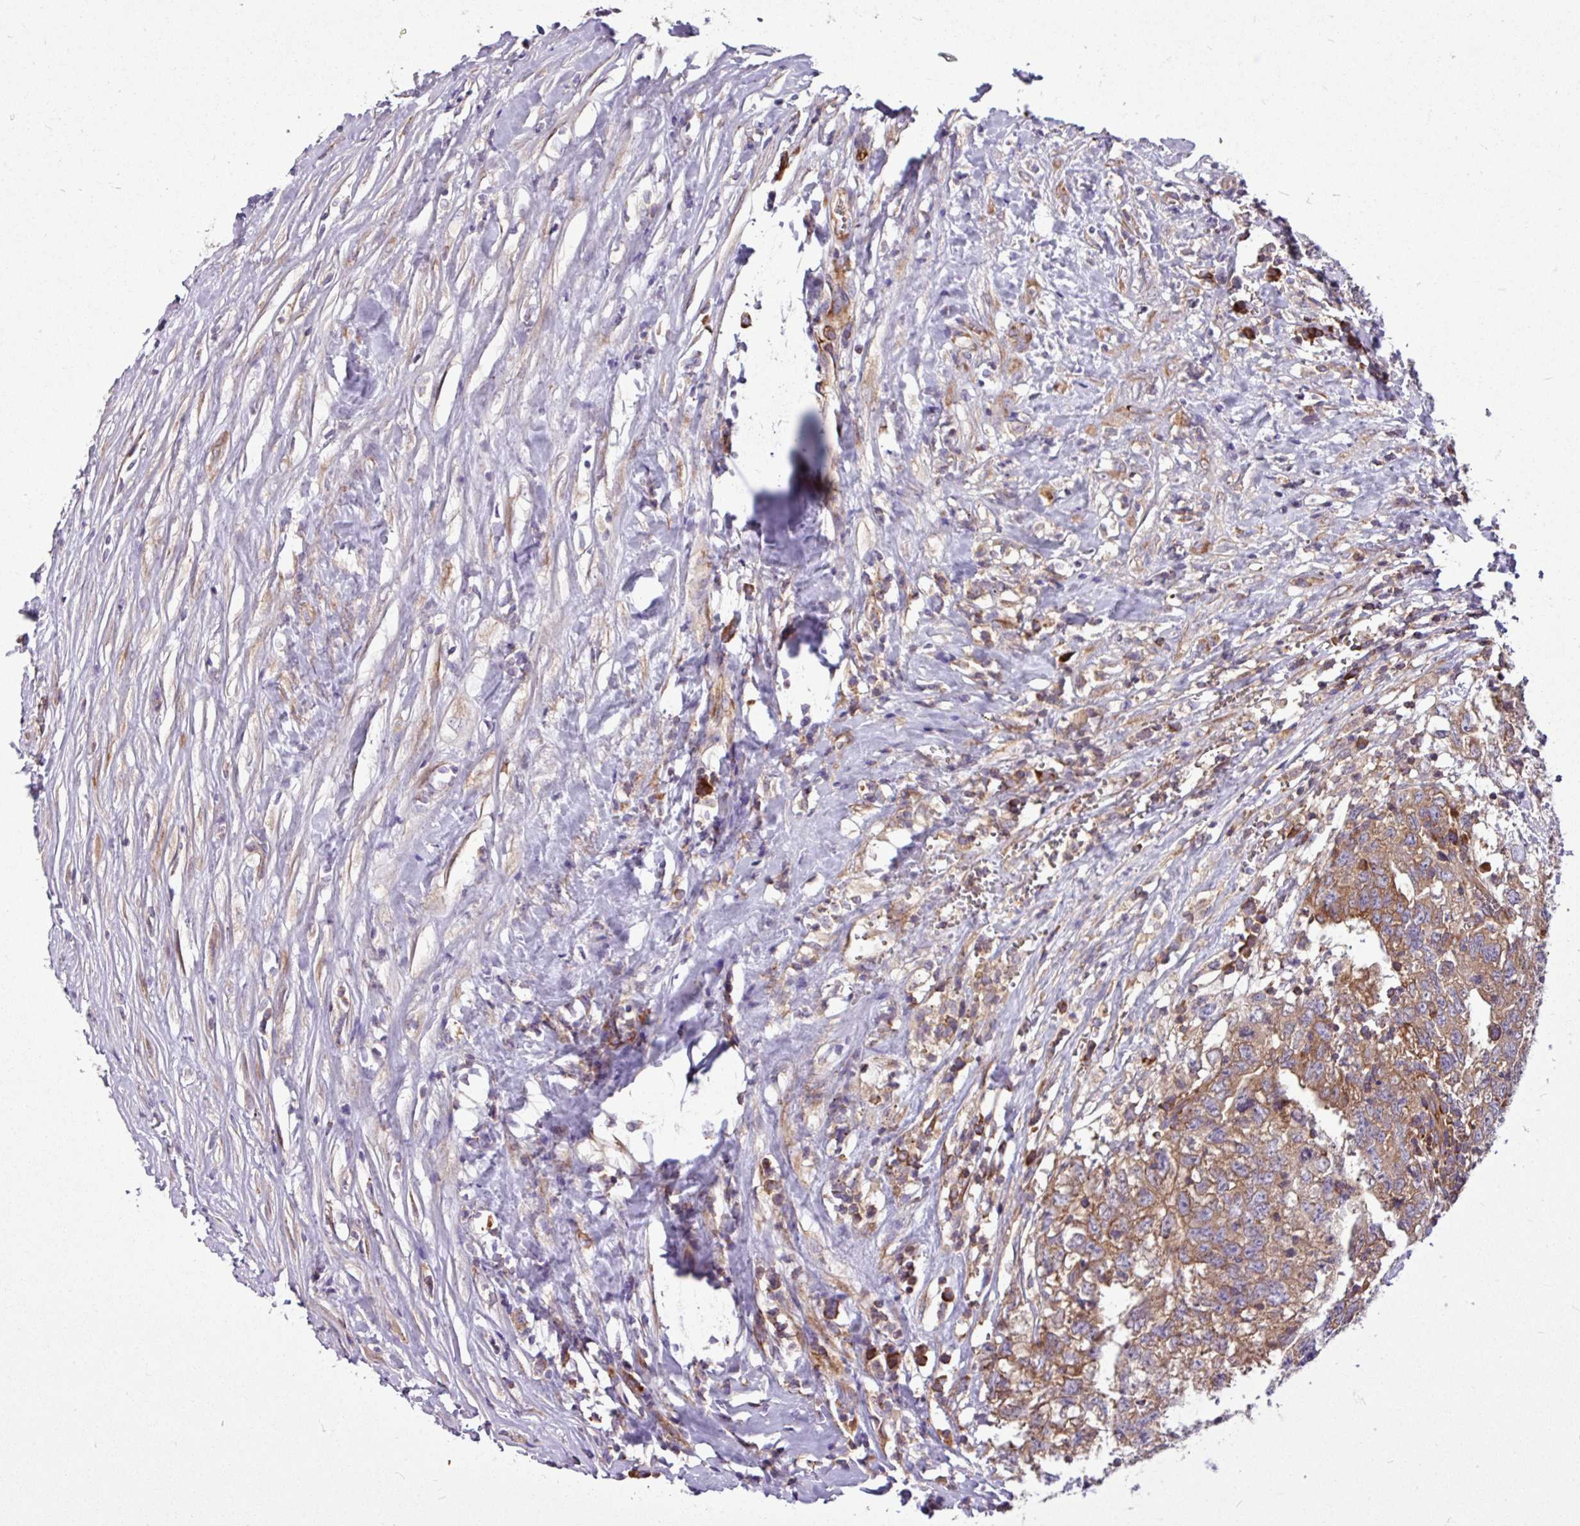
{"staining": {"intensity": "moderate", "quantity": ">75%", "location": "cytoplasmic/membranous"}, "tissue": "testis cancer", "cell_type": "Tumor cells", "image_type": "cancer", "snomed": [{"axis": "morphology", "description": "Seminoma, NOS"}, {"axis": "morphology", "description": "Carcinoma, Embryonal, NOS"}, {"axis": "topography", "description": "Testis"}], "caption": "Protein staining of testis embryonal carcinoma tissue displays moderate cytoplasmic/membranous staining in about >75% of tumor cells.", "gene": "MROH2A", "patient": {"sex": "male", "age": 29}}